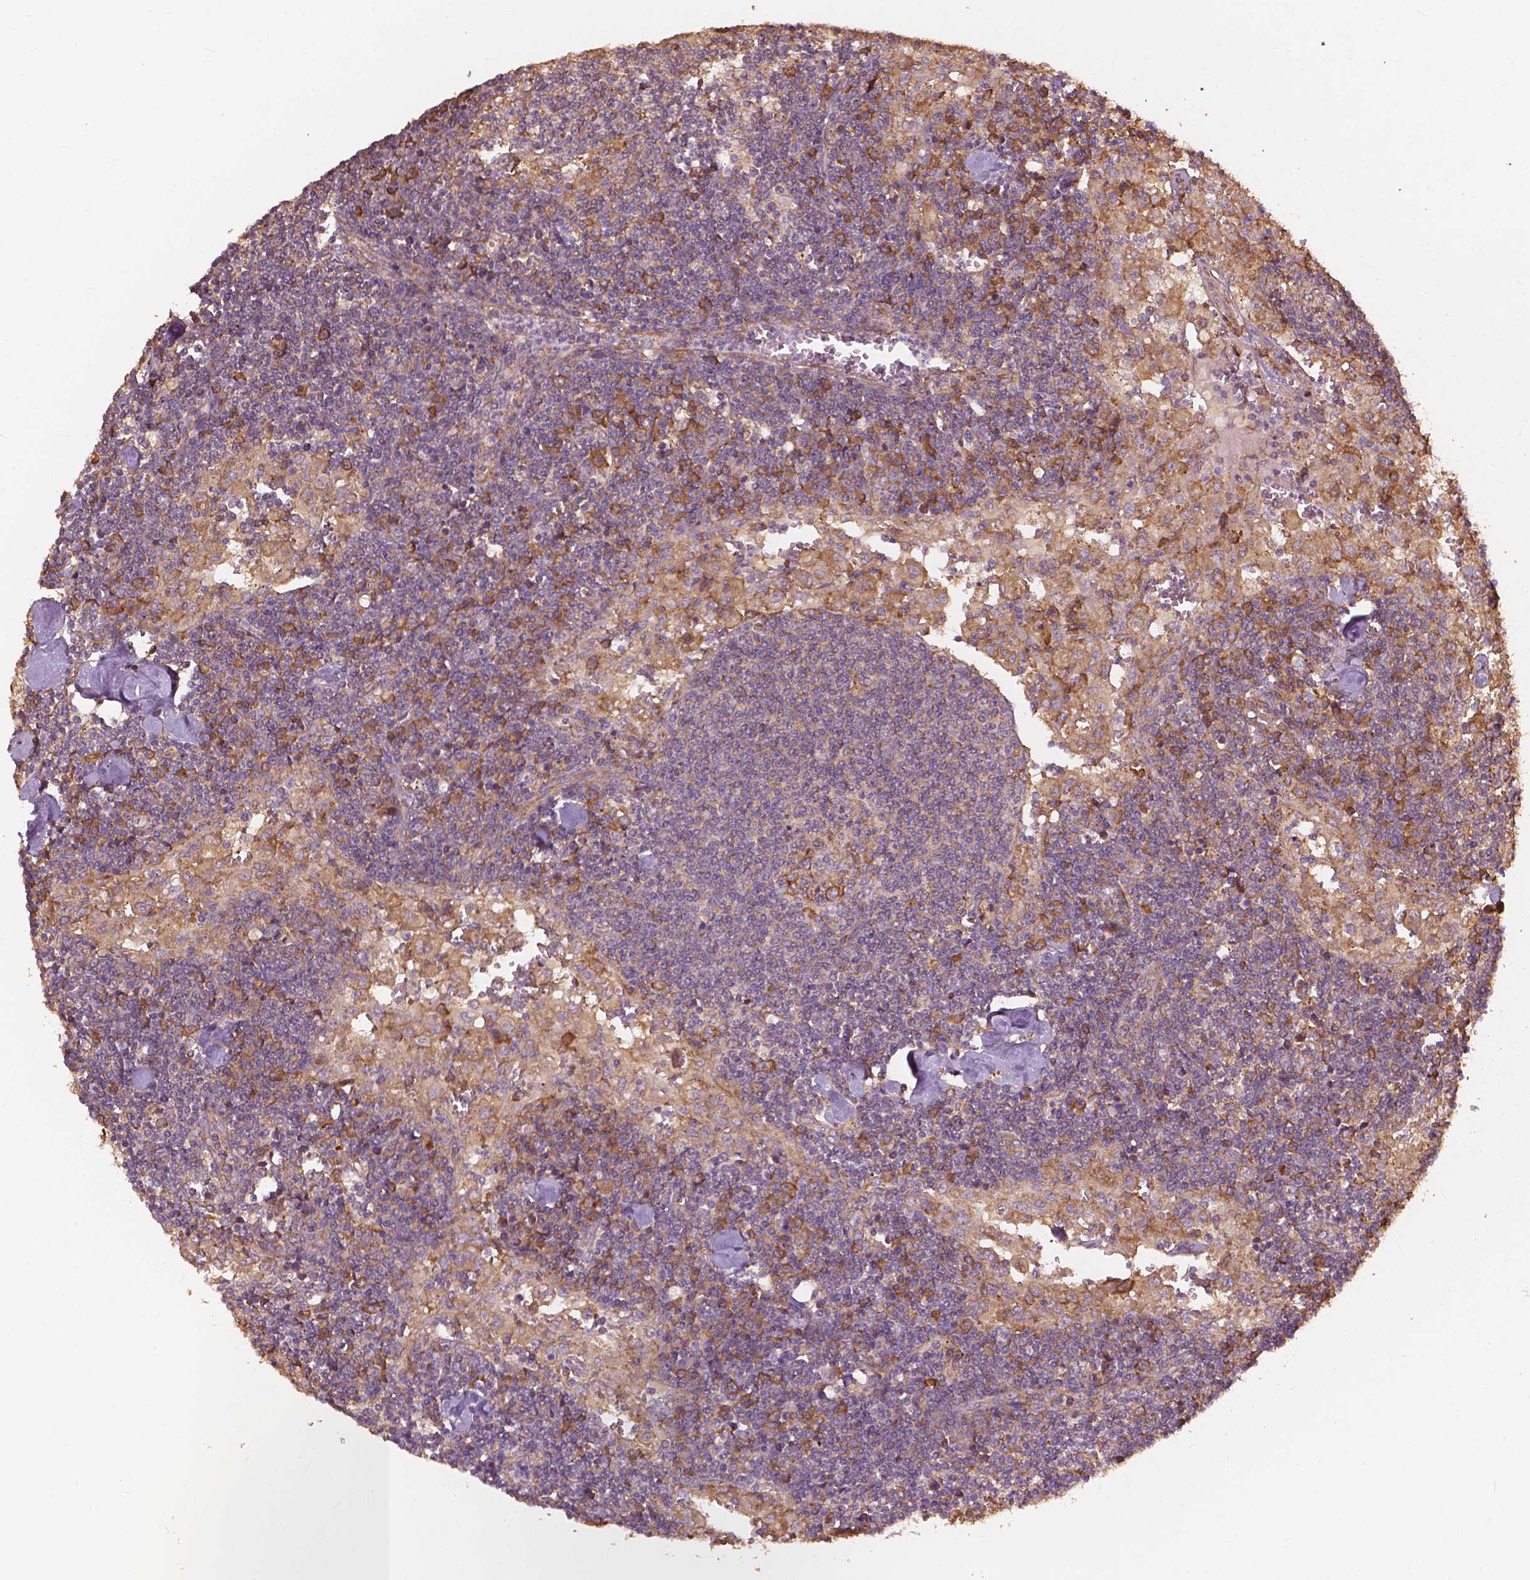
{"staining": {"intensity": "strong", "quantity": ">75%", "location": "cytoplasmic/membranous"}, "tissue": "lymph node", "cell_type": "Germinal center cells", "image_type": "normal", "snomed": [{"axis": "morphology", "description": "Normal tissue, NOS"}, {"axis": "topography", "description": "Lymph node"}], "caption": "This photomicrograph displays benign lymph node stained with immunohistochemistry (IHC) to label a protein in brown. The cytoplasmic/membranous of germinal center cells show strong positivity for the protein. Nuclei are counter-stained blue.", "gene": "G3BP1", "patient": {"sex": "male", "age": 55}}